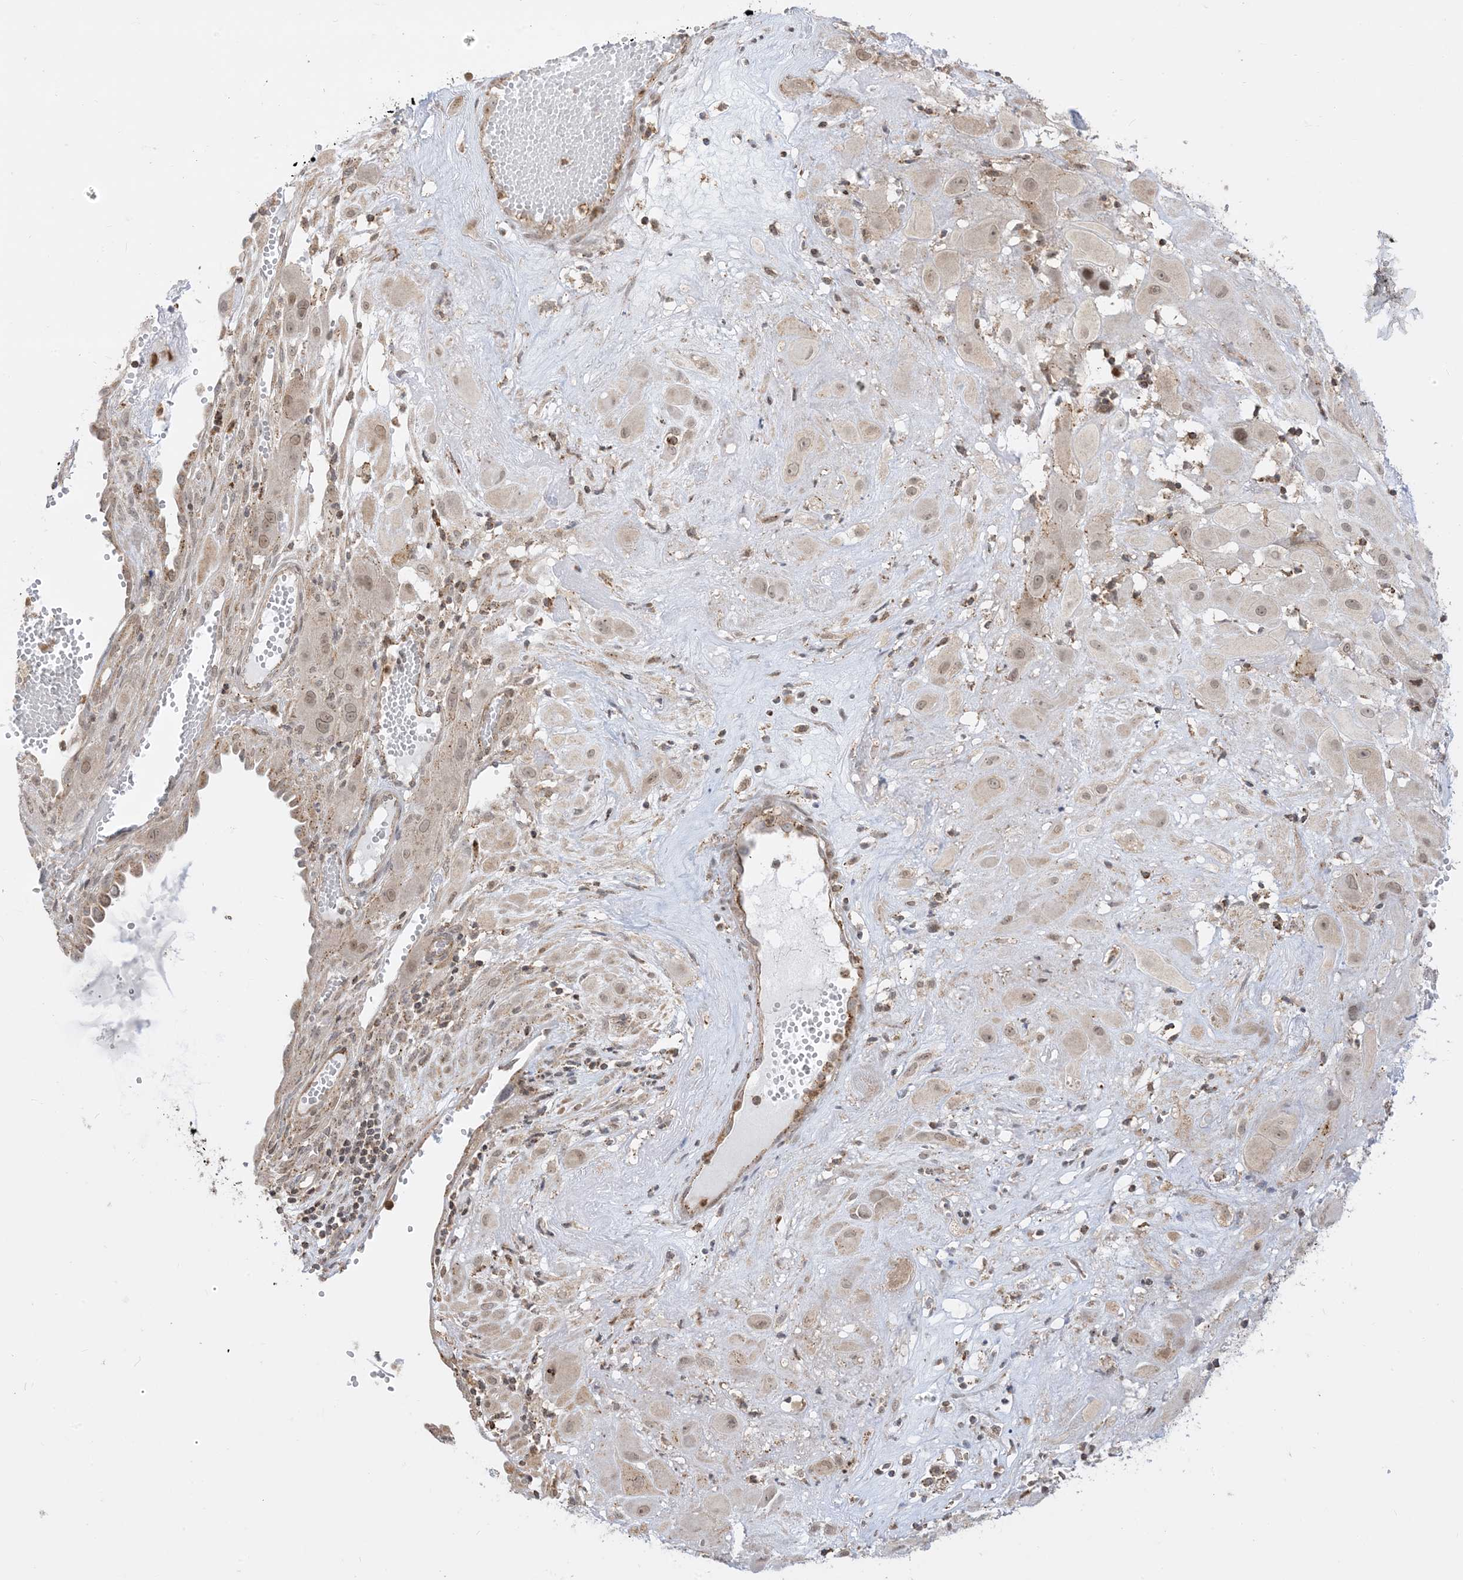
{"staining": {"intensity": "weak", "quantity": "25%-75%", "location": "nuclear"}, "tissue": "cervical cancer", "cell_type": "Tumor cells", "image_type": "cancer", "snomed": [{"axis": "morphology", "description": "Squamous cell carcinoma, NOS"}, {"axis": "topography", "description": "Cervix"}], "caption": "High-power microscopy captured an immunohistochemistry photomicrograph of cervical cancer (squamous cell carcinoma), revealing weak nuclear positivity in about 25%-75% of tumor cells.", "gene": "KANSL3", "patient": {"sex": "female", "age": 34}}